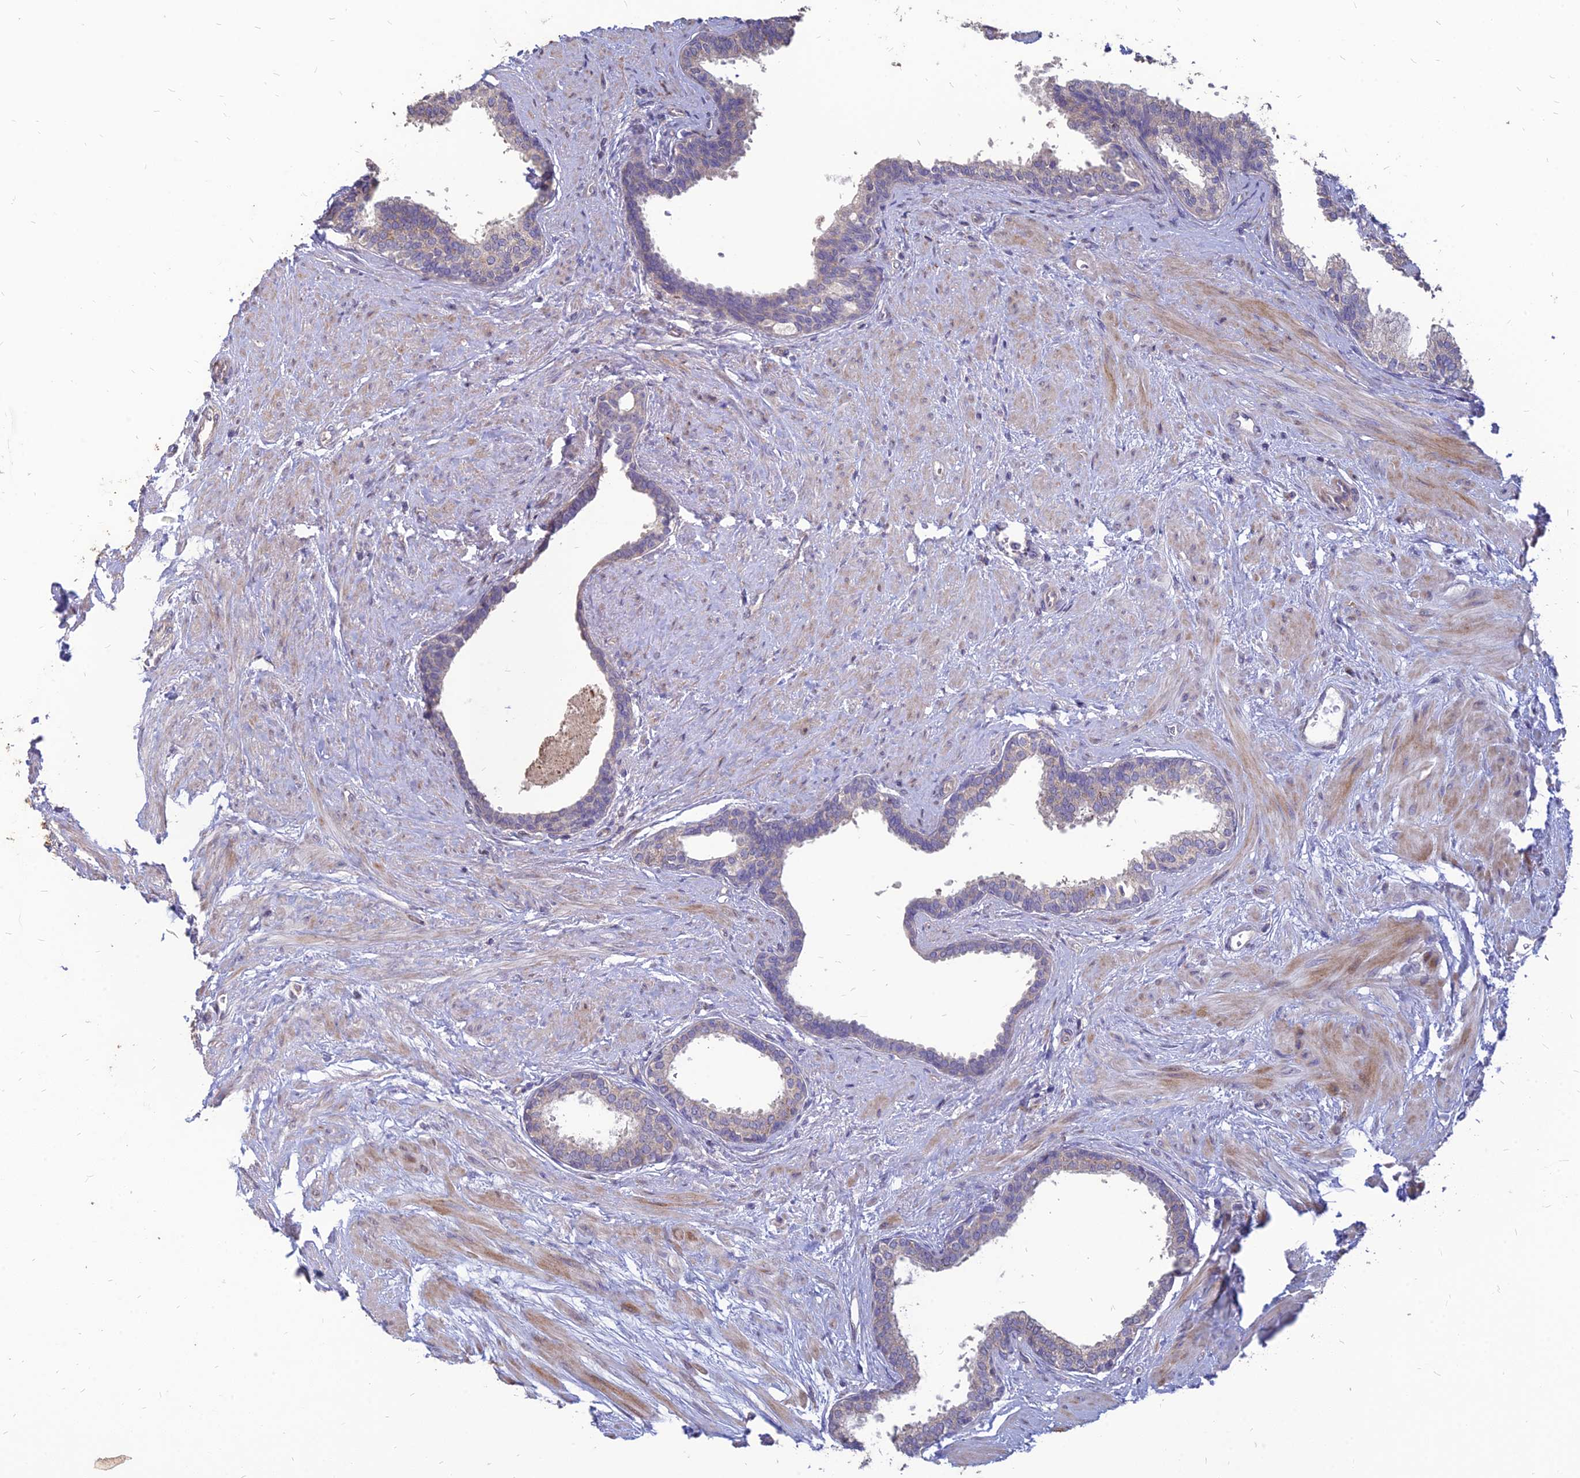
{"staining": {"intensity": "moderate", "quantity": "25%-75%", "location": "cytoplasmic/membranous"}, "tissue": "prostate", "cell_type": "Glandular cells", "image_type": "normal", "snomed": [{"axis": "morphology", "description": "Normal tissue, NOS"}, {"axis": "topography", "description": "Prostate"}], "caption": "Normal prostate was stained to show a protein in brown. There is medium levels of moderate cytoplasmic/membranous positivity in approximately 25%-75% of glandular cells. Using DAB (brown) and hematoxylin (blue) stains, captured at high magnification using brightfield microscopy.", "gene": "ST3GAL6", "patient": {"sex": "male", "age": 57}}